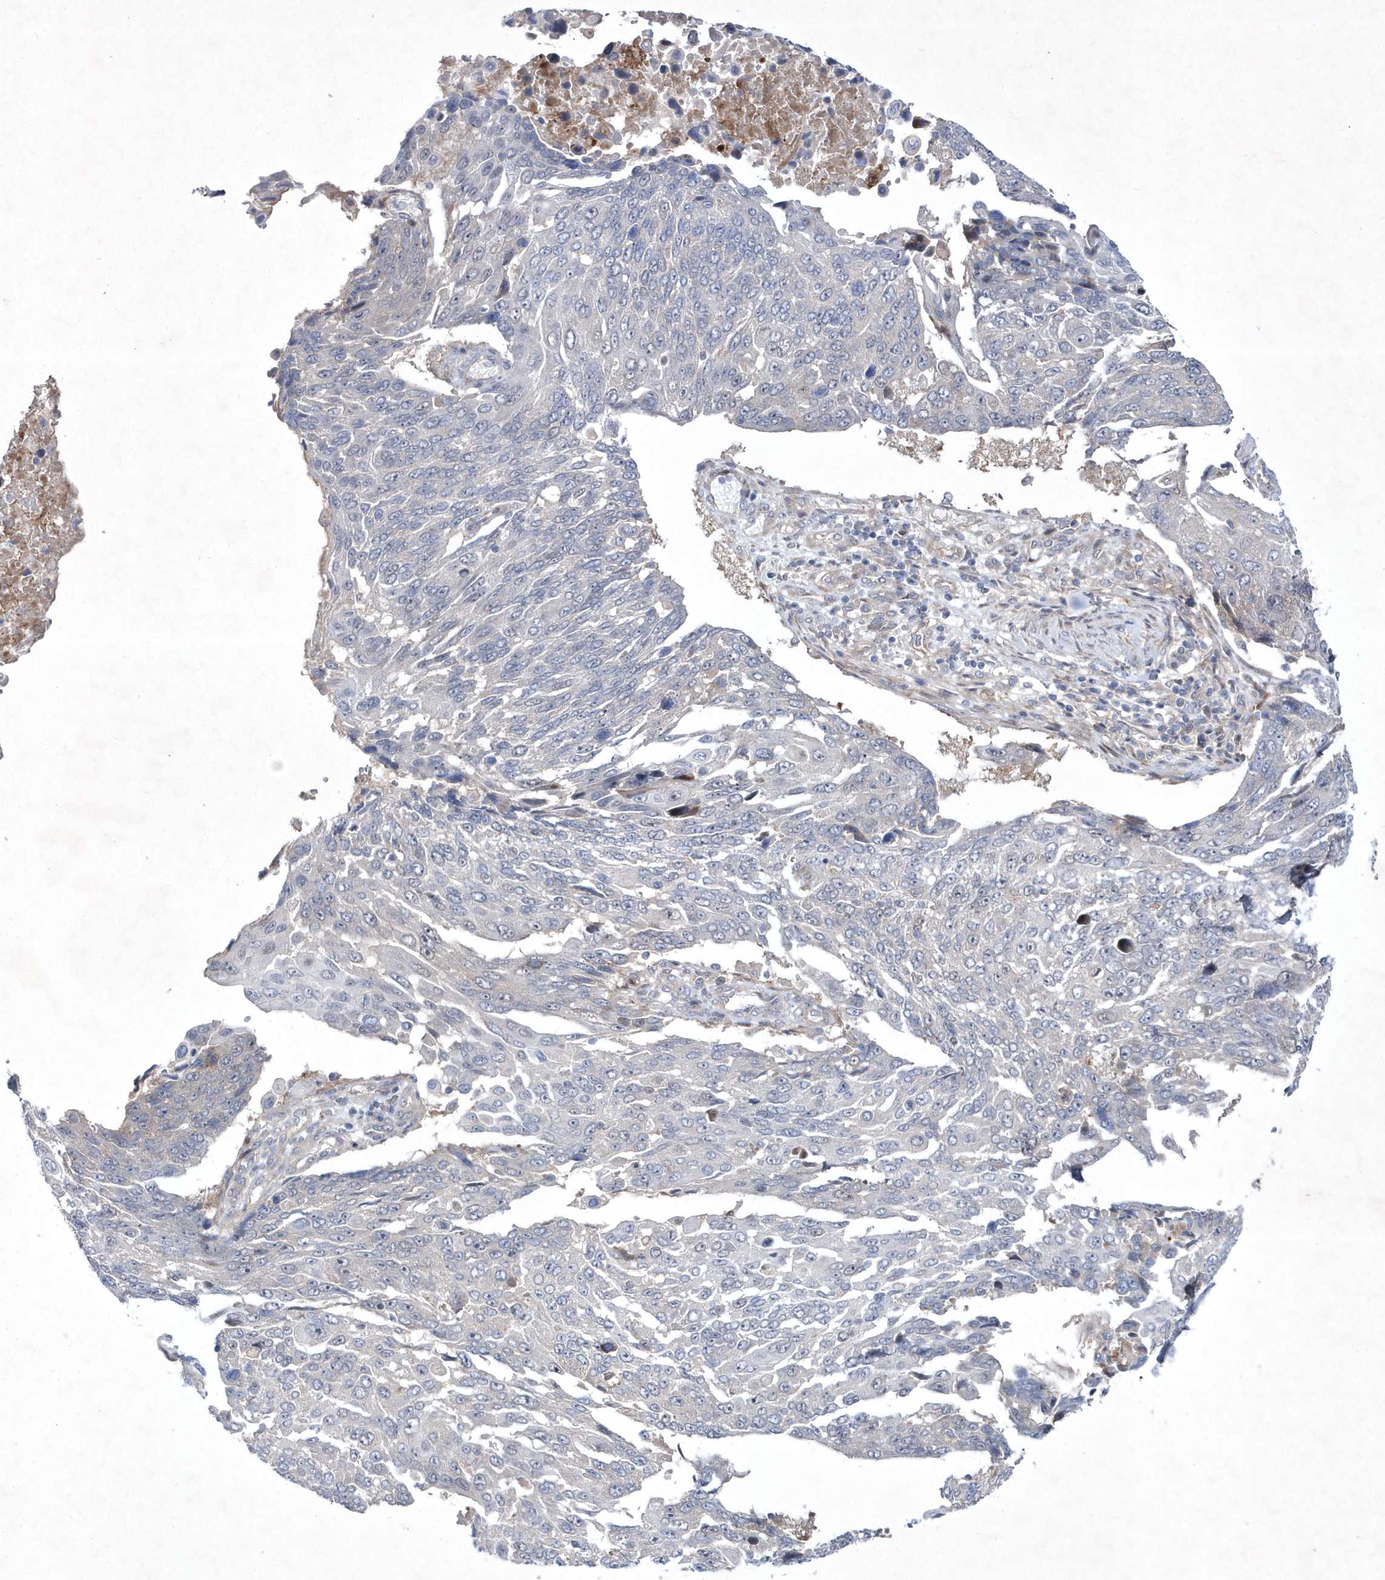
{"staining": {"intensity": "negative", "quantity": "none", "location": "none"}, "tissue": "lung cancer", "cell_type": "Tumor cells", "image_type": "cancer", "snomed": [{"axis": "morphology", "description": "Squamous cell carcinoma, NOS"}, {"axis": "topography", "description": "Lung"}], "caption": "Immunohistochemical staining of human lung cancer displays no significant staining in tumor cells.", "gene": "DSPP", "patient": {"sex": "male", "age": 66}}